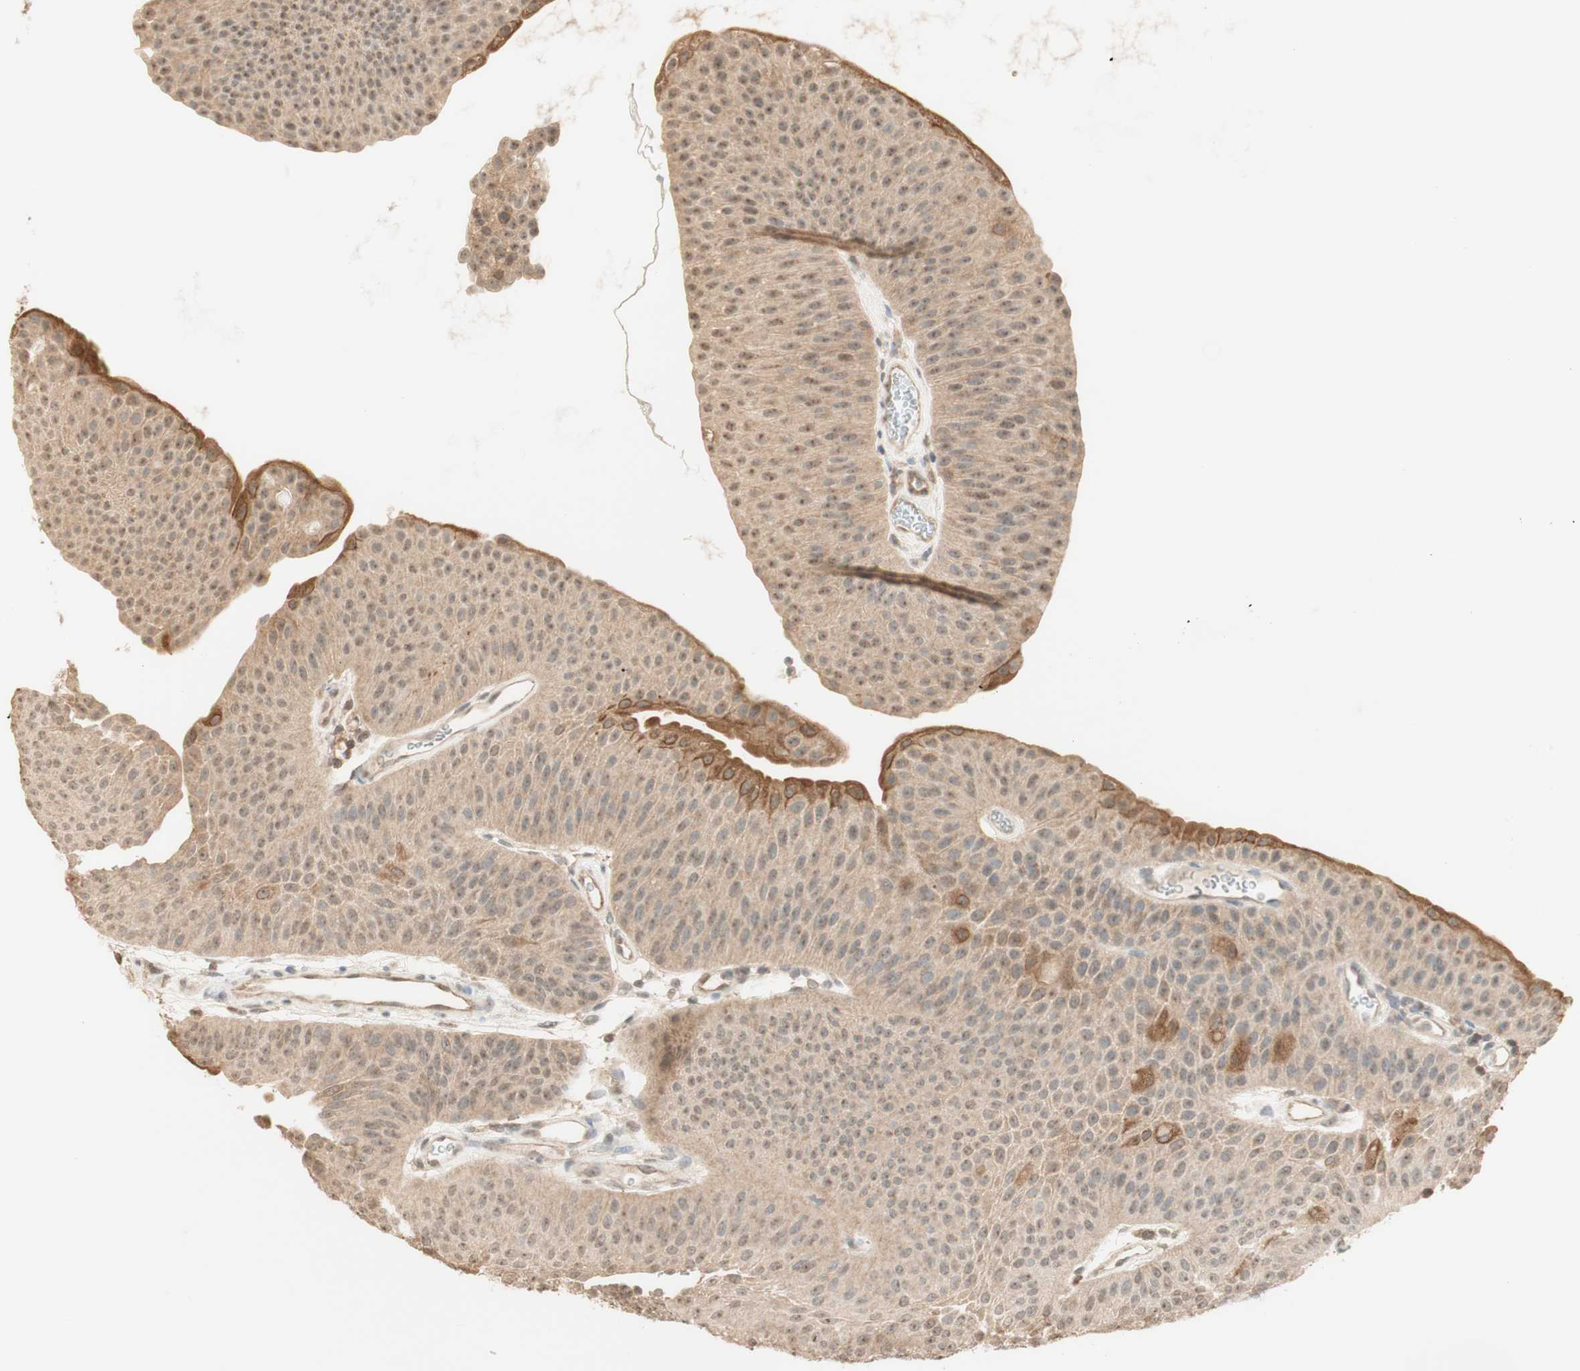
{"staining": {"intensity": "moderate", "quantity": ">75%", "location": "cytoplasmic/membranous,nuclear"}, "tissue": "urothelial cancer", "cell_type": "Tumor cells", "image_type": "cancer", "snomed": [{"axis": "morphology", "description": "Urothelial carcinoma, Low grade"}, {"axis": "topography", "description": "Urinary bladder"}], "caption": "Immunohistochemical staining of urothelial cancer demonstrates medium levels of moderate cytoplasmic/membranous and nuclear expression in approximately >75% of tumor cells.", "gene": "SPINT2", "patient": {"sex": "female", "age": 60}}